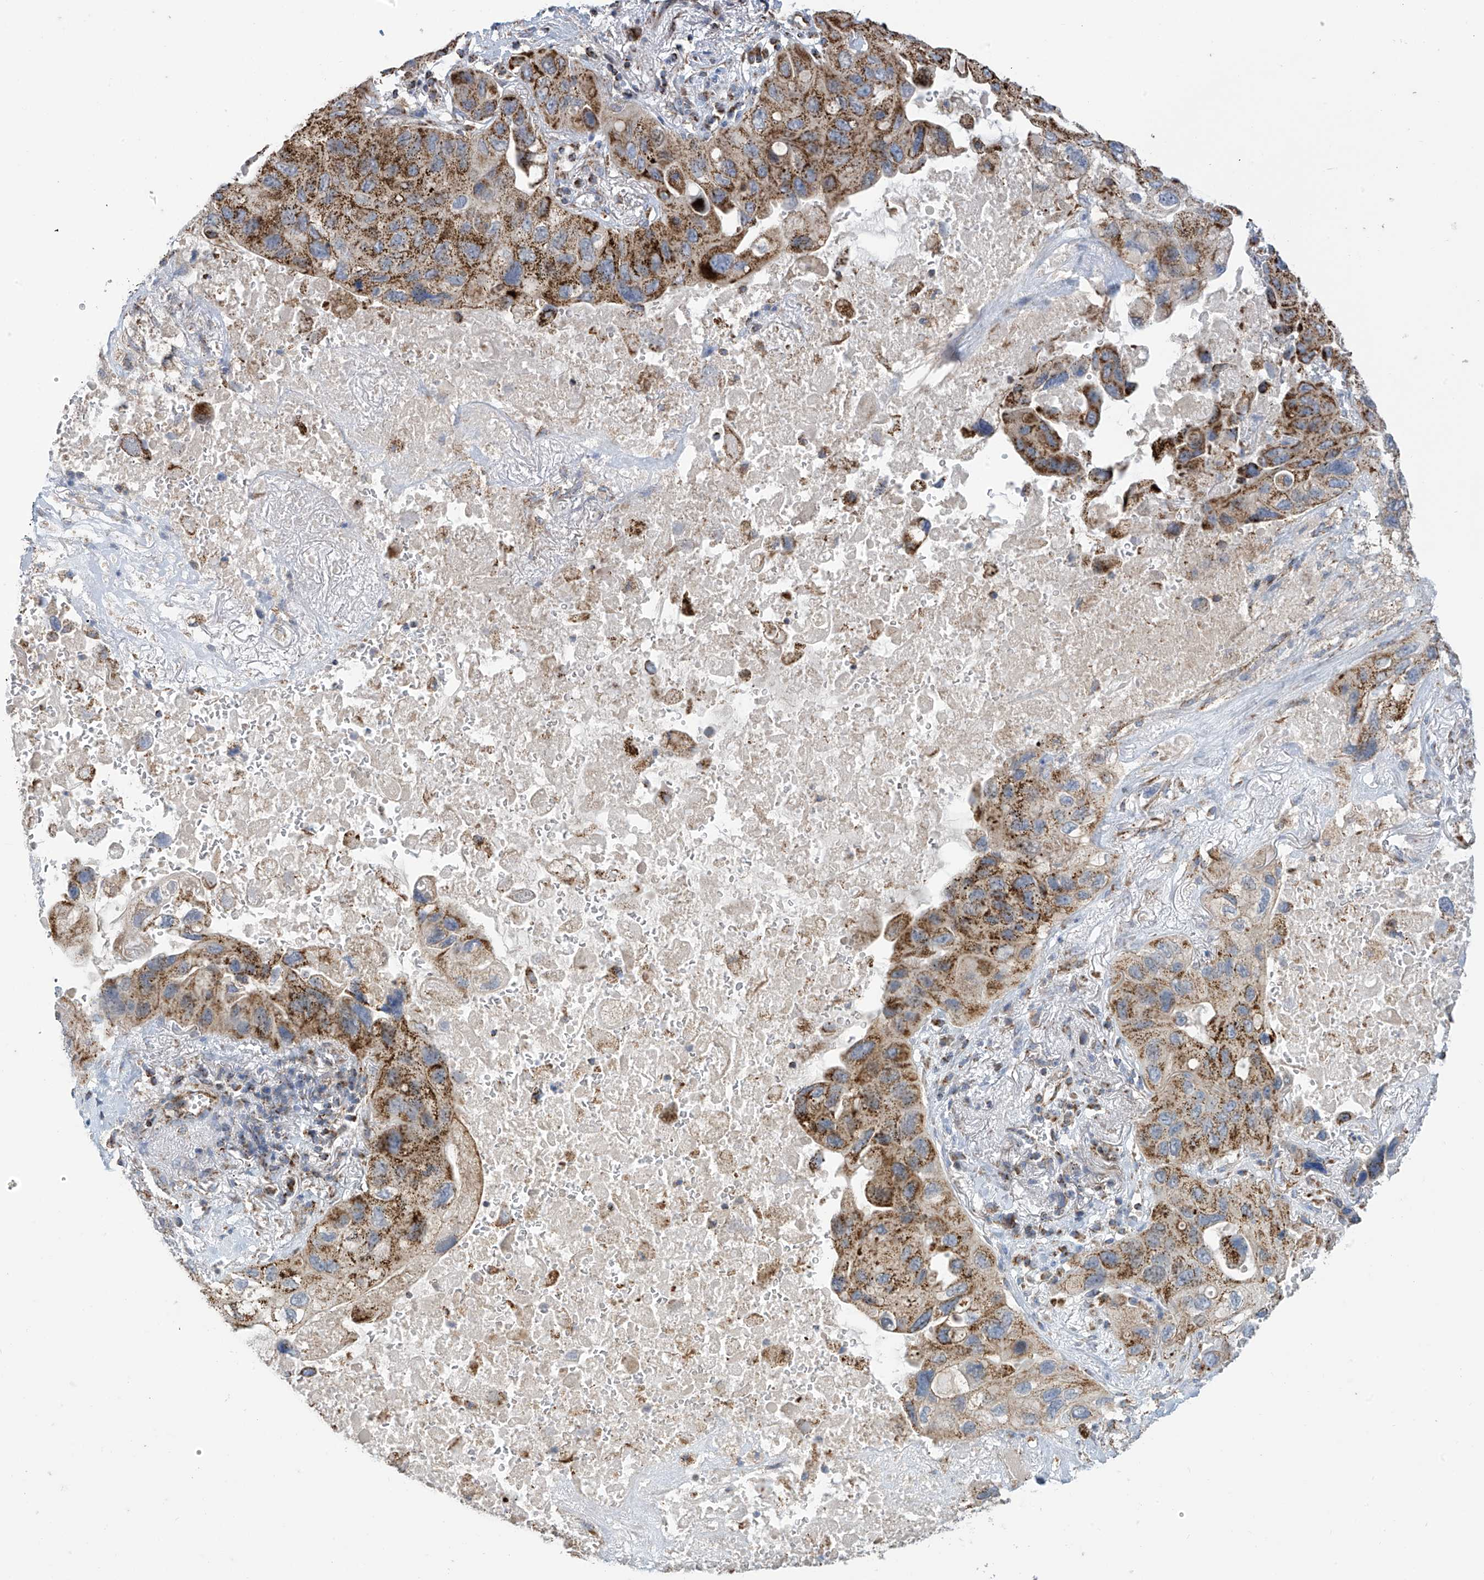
{"staining": {"intensity": "moderate", "quantity": ">75%", "location": "cytoplasmic/membranous"}, "tissue": "lung cancer", "cell_type": "Tumor cells", "image_type": "cancer", "snomed": [{"axis": "morphology", "description": "Squamous cell carcinoma, NOS"}, {"axis": "topography", "description": "Lung"}], "caption": "Immunohistochemistry (IHC) of human lung cancer exhibits medium levels of moderate cytoplasmic/membranous expression in approximately >75% of tumor cells. Immunohistochemistry stains the protein in brown and the nuclei are stained blue.", "gene": "PNPT1", "patient": {"sex": "female", "age": 73}}